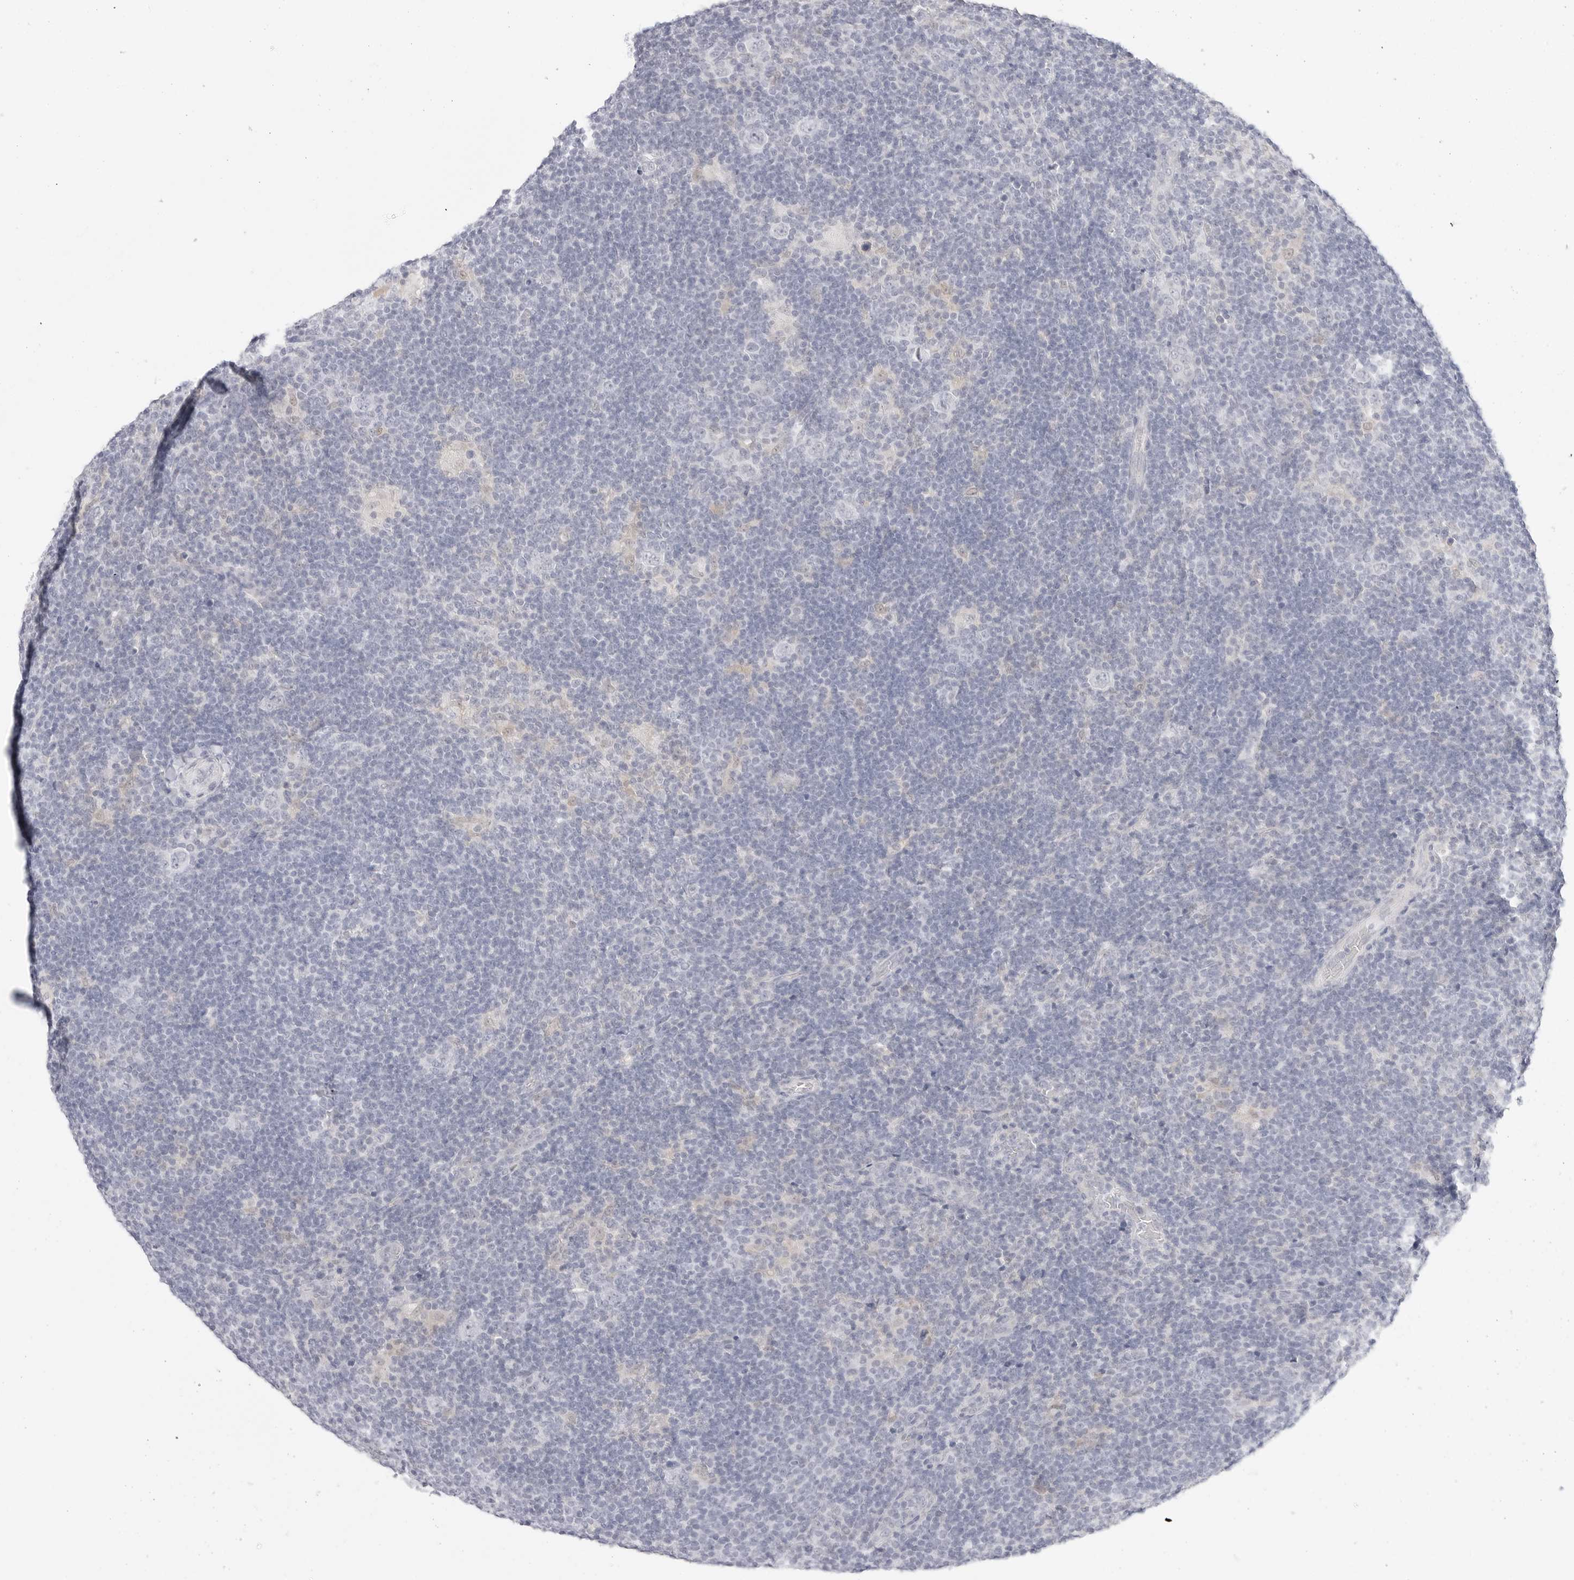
{"staining": {"intensity": "negative", "quantity": "none", "location": "none"}, "tissue": "lymphoma", "cell_type": "Tumor cells", "image_type": "cancer", "snomed": [{"axis": "morphology", "description": "Hodgkin's disease, NOS"}, {"axis": "topography", "description": "Lymph node"}], "caption": "An immunohistochemistry (IHC) histopathology image of Hodgkin's disease is shown. There is no staining in tumor cells of Hodgkin's disease.", "gene": "HMGCS2", "patient": {"sex": "female", "age": 57}}